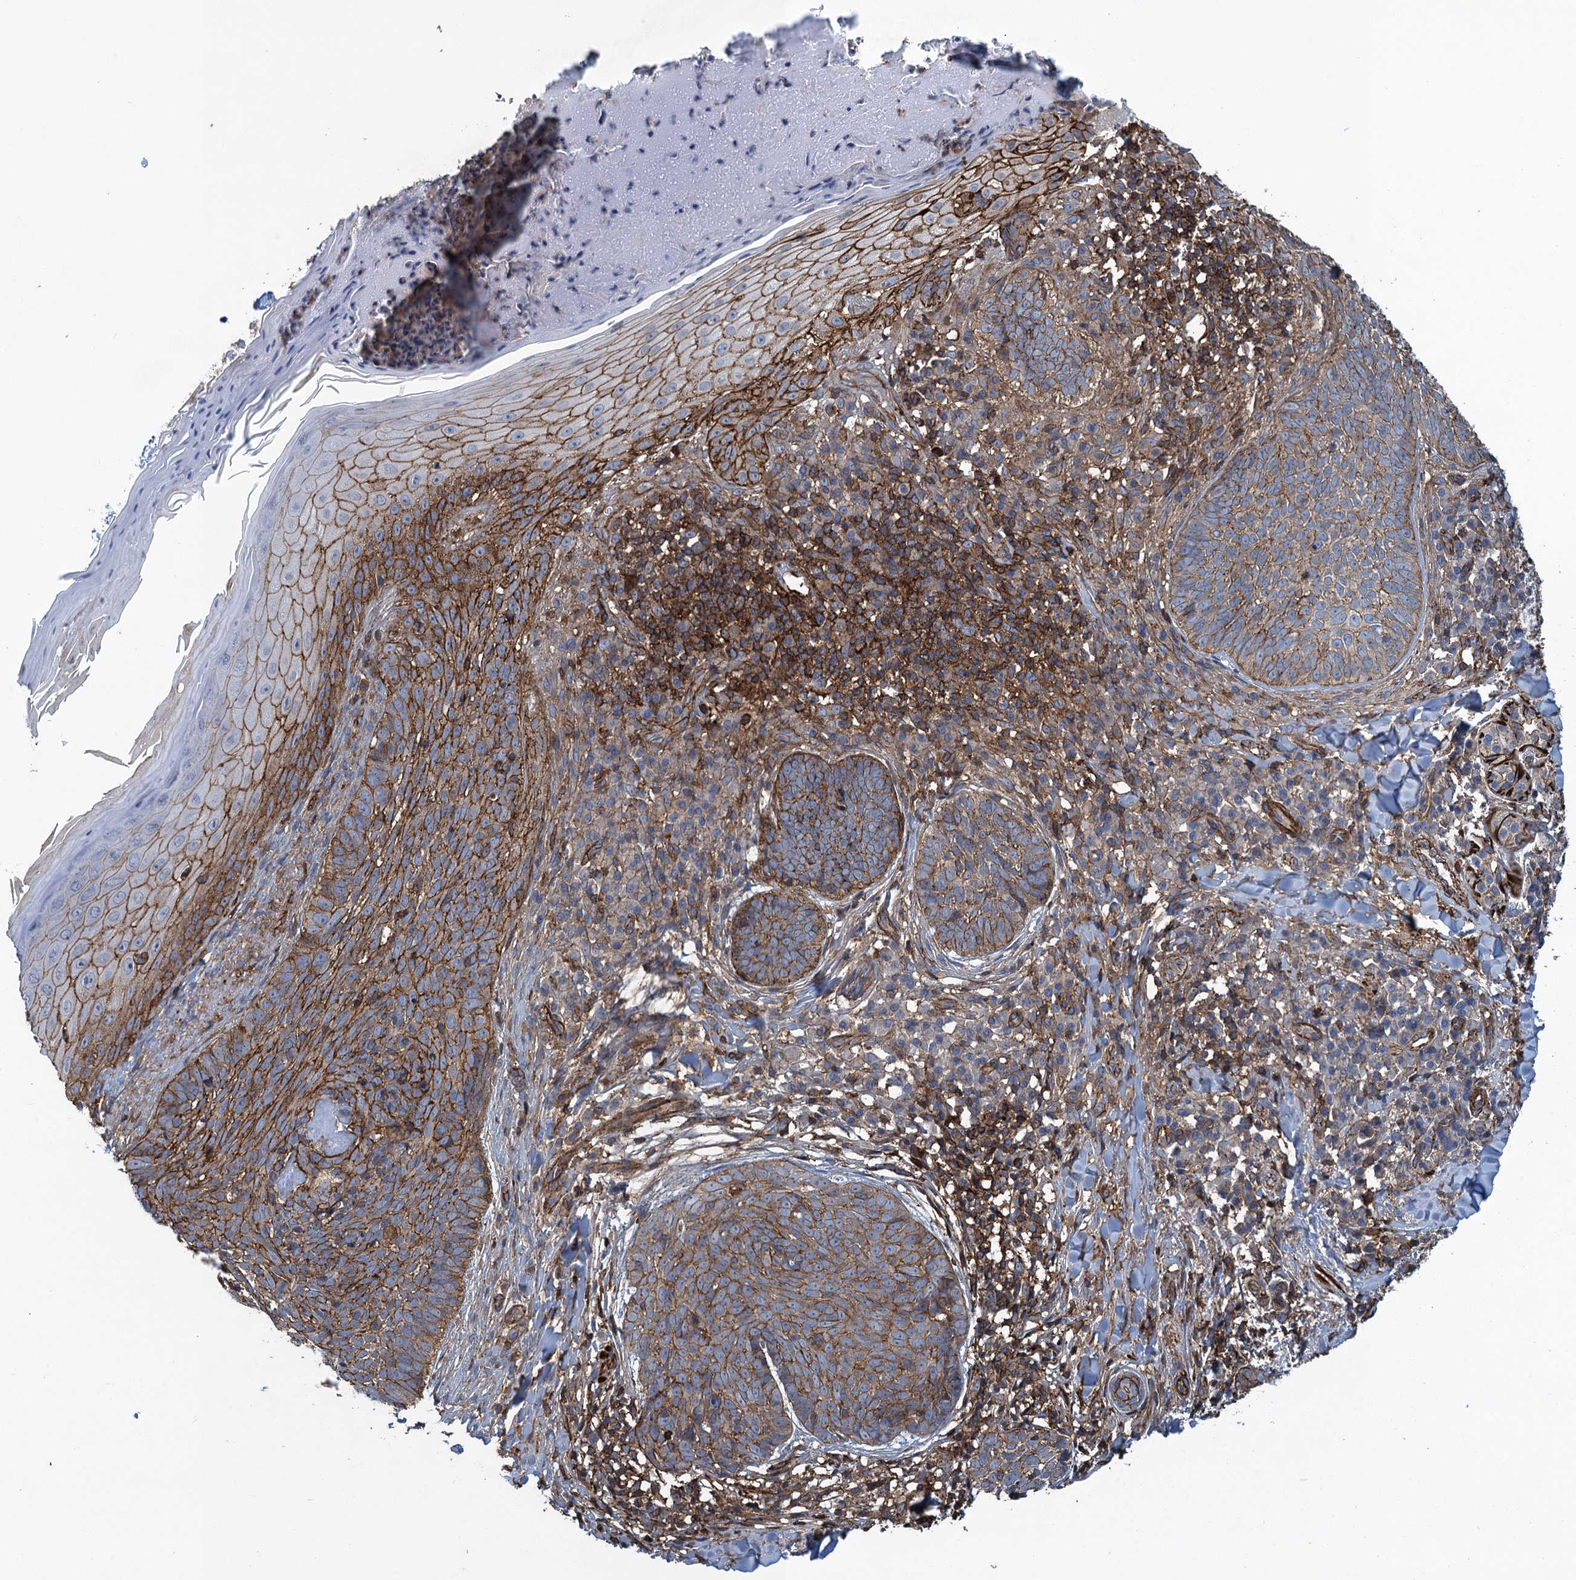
{"staining": {"intensity": "moderate", "quantity": "25%-75%", "location": "cytoplasmic/membranous"}, "tissue": "skin cancer", "cell_type": "Tumor cells", "image_type": "cancer", "snomed": [{"axis": "morphology", "description": "Basal cell carcinoma"}, {"axis": "topography", "description": "Skin"}], "caption": "IHC photomicrograph of neoplastic tissue: basal cell carcinoma (skin) stained using immunohistochemistry (IHC) demonstrates medium levels of moderate protein expression localized specifically in the cytoplasmic/membranous of tumor cells, appearing as a cytoplasmic/membranous brown color.", "gene": "PROSER2", "patient": {"sex": "female", "age": 61}}